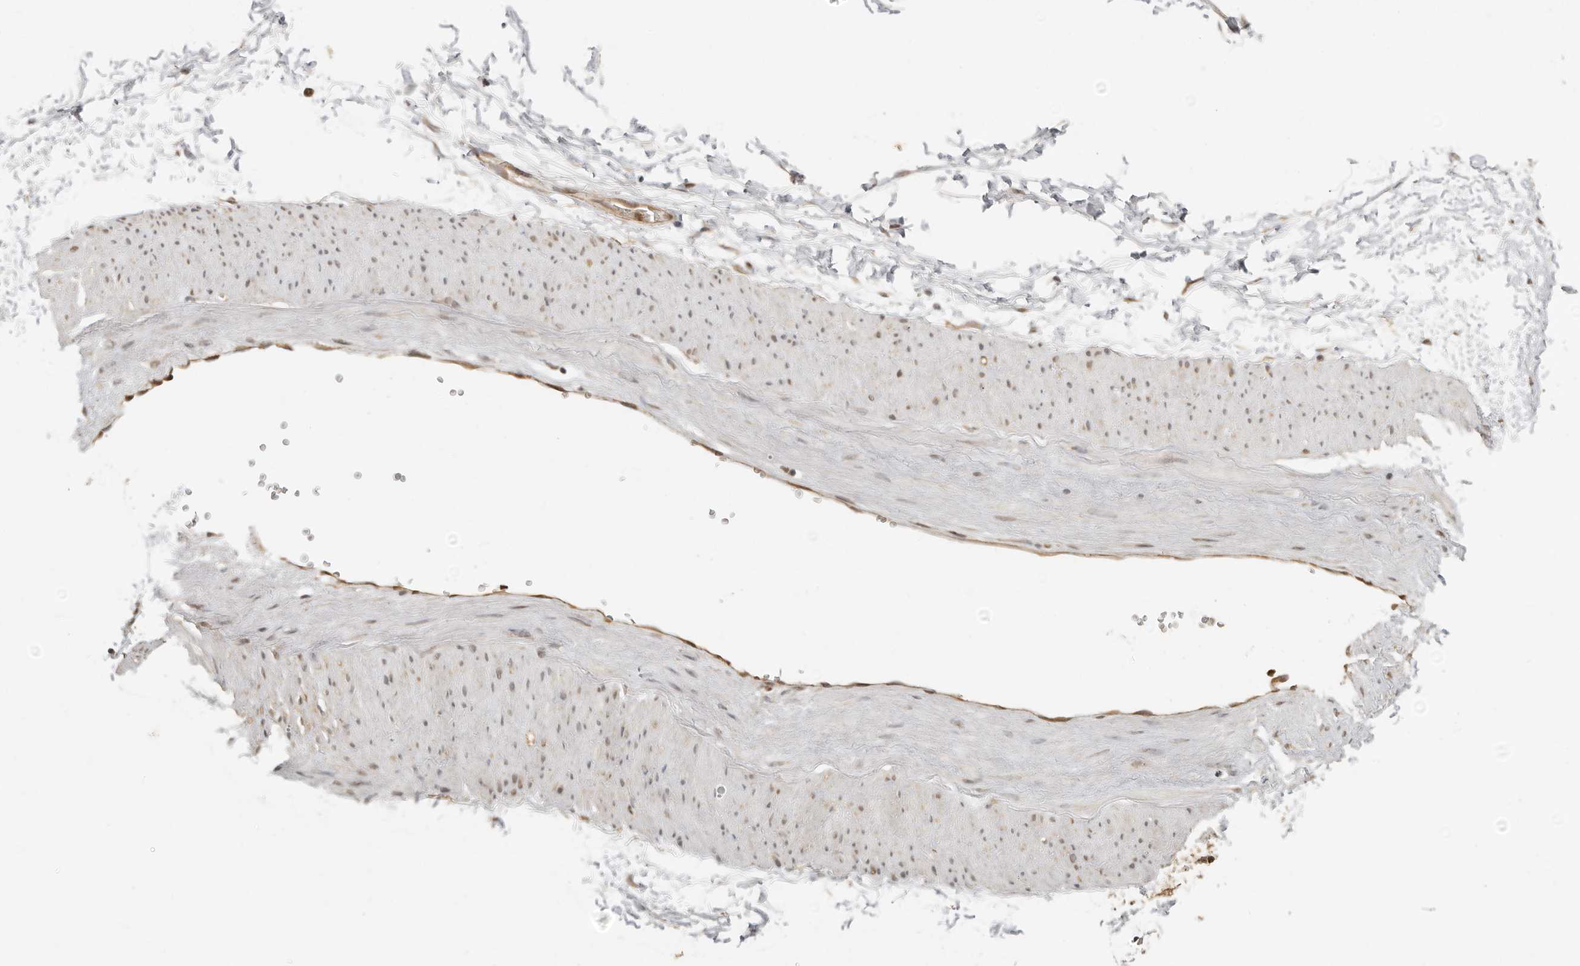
{"staining": {"intensity": "weak", "quantity": ">75%", "location": "cytoplasmic/membranous"}, "tissue": "adipose tissue", "cell_type": "Adipocytes", "image_type": "normal", "snomed": [{"axis": "morphology", "description": "Normal tissue, NOS"}, {"axis": "morphology", "description": "Adenocarcinoma, NOS"}, {"axis": "topography", "description": "Pancreas"}, {"axis": "topography", "description": "Peripheral nerve tissue"}], "caption": "This photomicrograph demonstrates immunohistochemistry staining of unremarkable adipose tissue, with low weak cytoplasmic/membranous positivity in approximately >75% of adipocytes.", "gene": "PSMA5", "patient": {"sex": "male", "age": 59}}